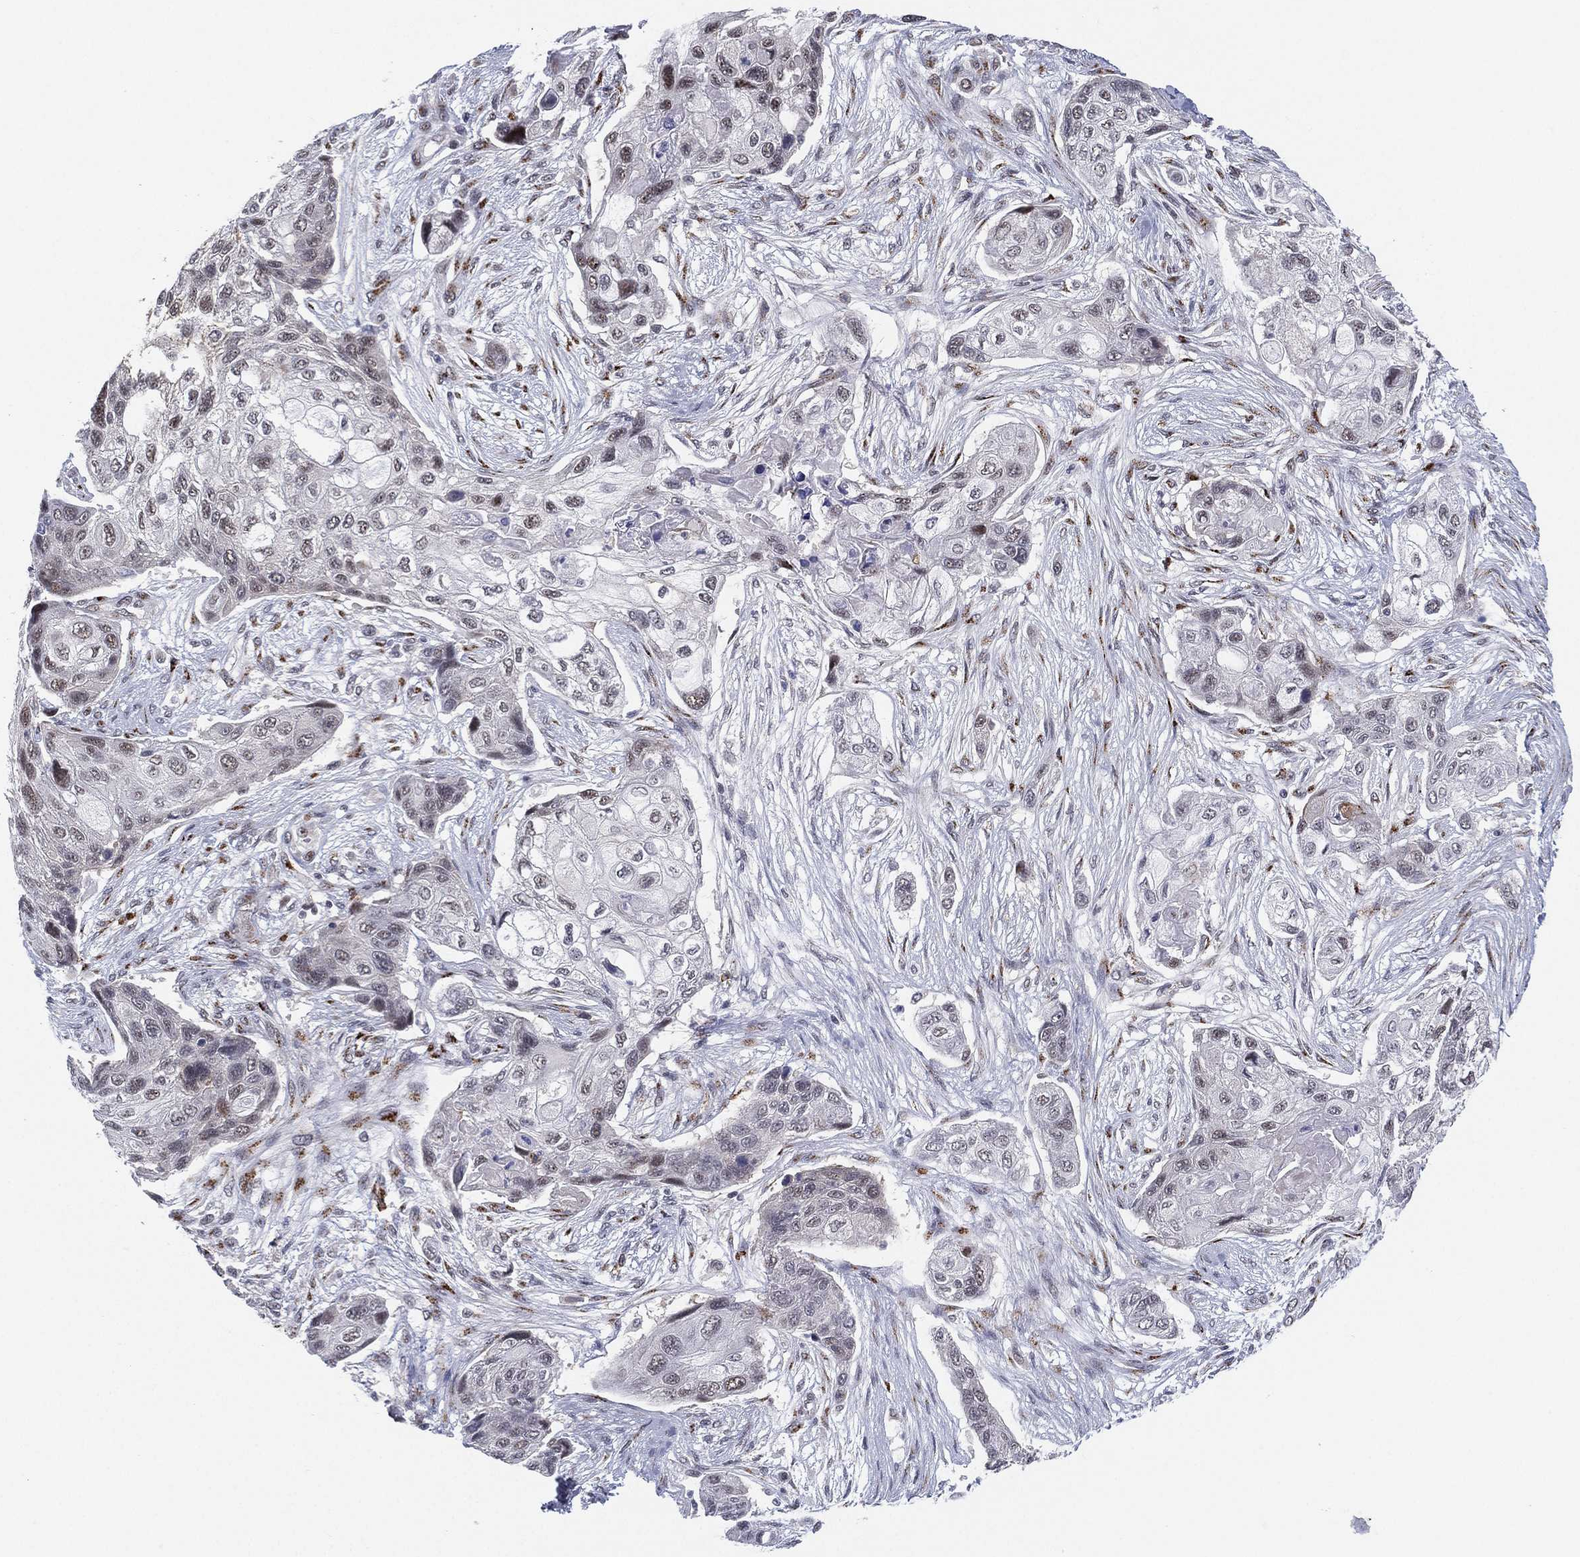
{"staining": {"intensity": "negative", "quantity": "none", "location": "none"}, "tissue": "lung cancer", "cell_type": "Tumor cells", "image_type": "cancer", "snomed": [{"axis": "morphology", "description": "Squamous cell carcinoma, NOS"}, {"axis": "topography", "description": "Lung"}], "caption": "Image shows no significant protein staining in tumor cells of lung cancer (squamous cell carcinoma).", "gene": "CD177", "patient": {"sex": "male", "age": 69}}